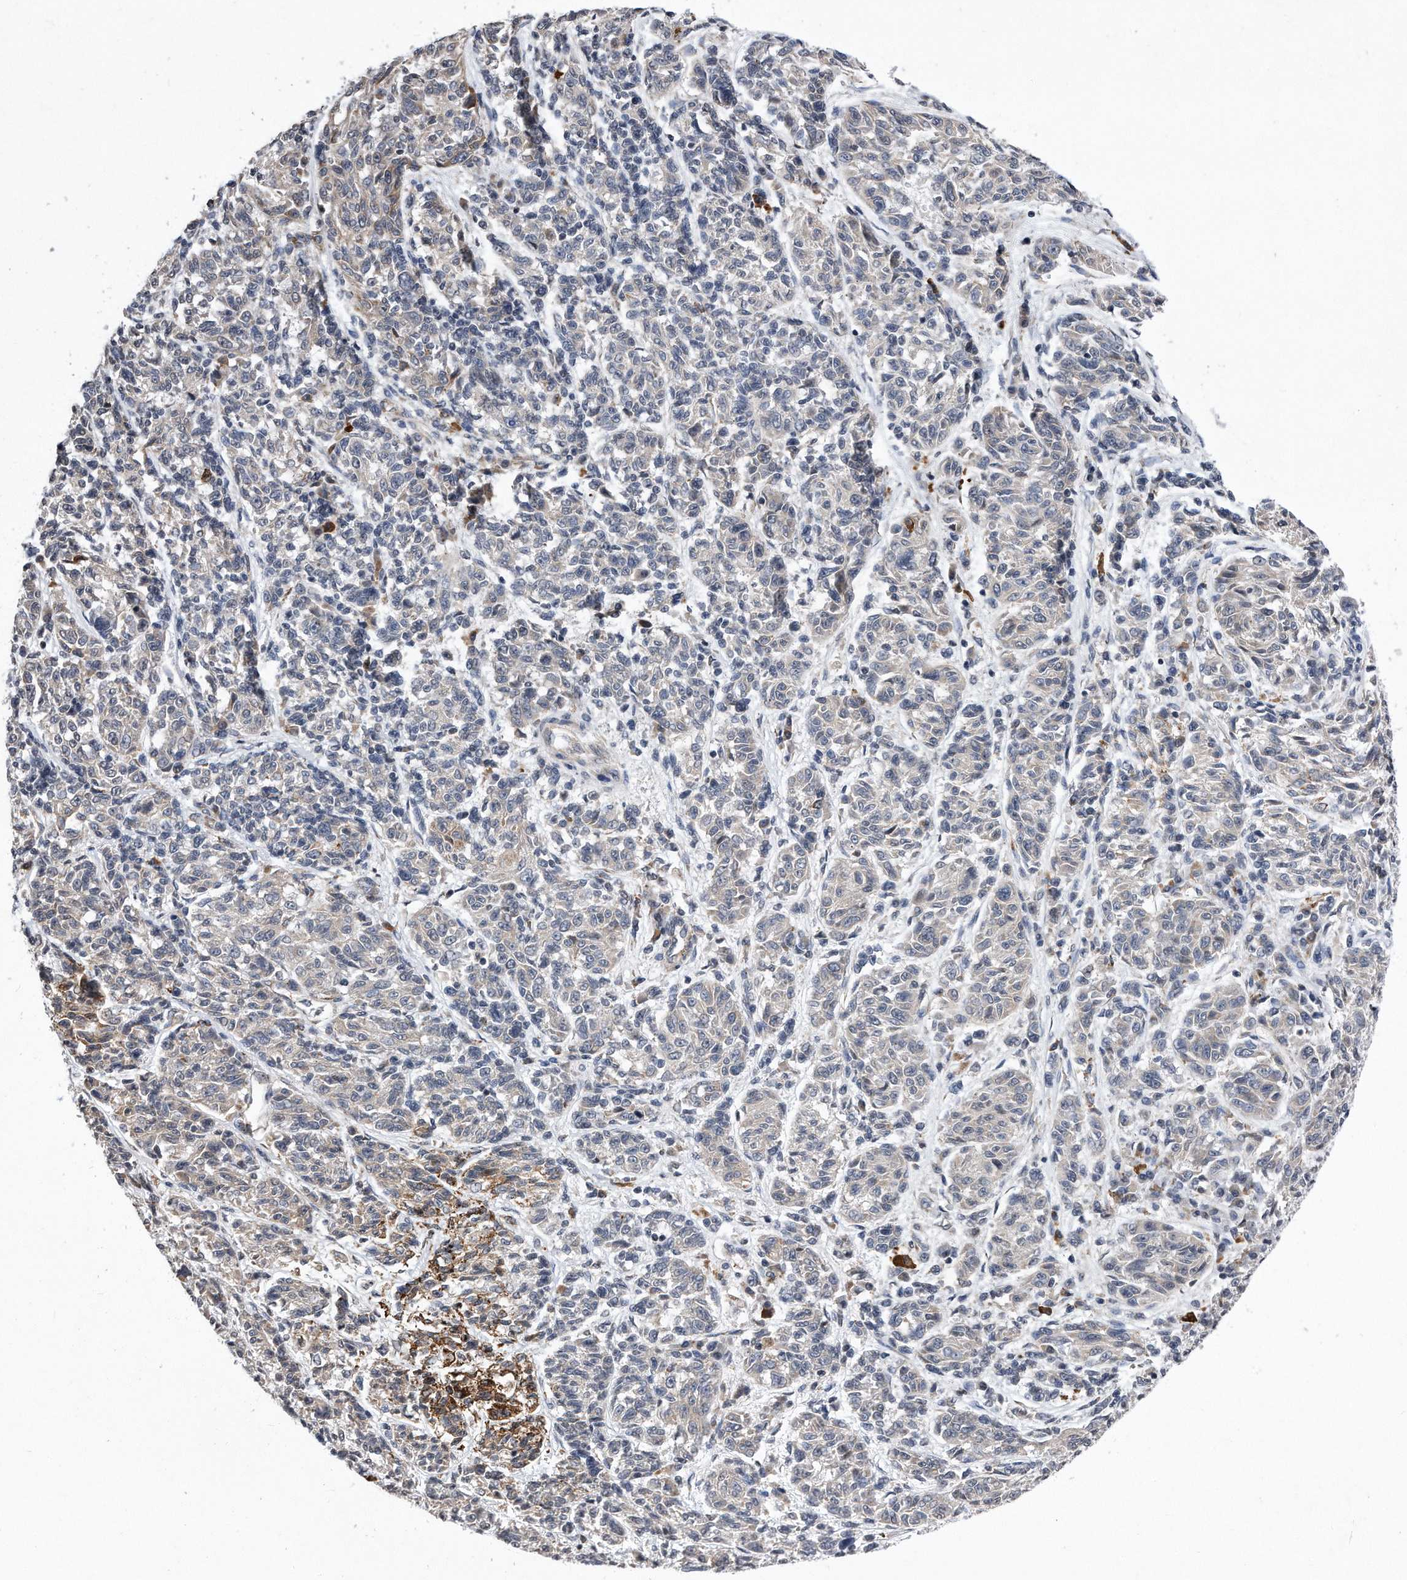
{"staining": {"intensity": "negative", "quantity": "none", "location": "none"}, "tissue": "melanoma", "cell_type": "Tumor cells", "image_type": "cancer", "snomed": [{"axis": "morphology", "description": "Malignant melanoma, NOS"}, {"axis": "topography", "description": "Skin"}], "caption": "Image shows no significant protein staining in tumor cells of melanoma.", "gene": "DAB1", "patient": {"sex": "male", "age": 53}}